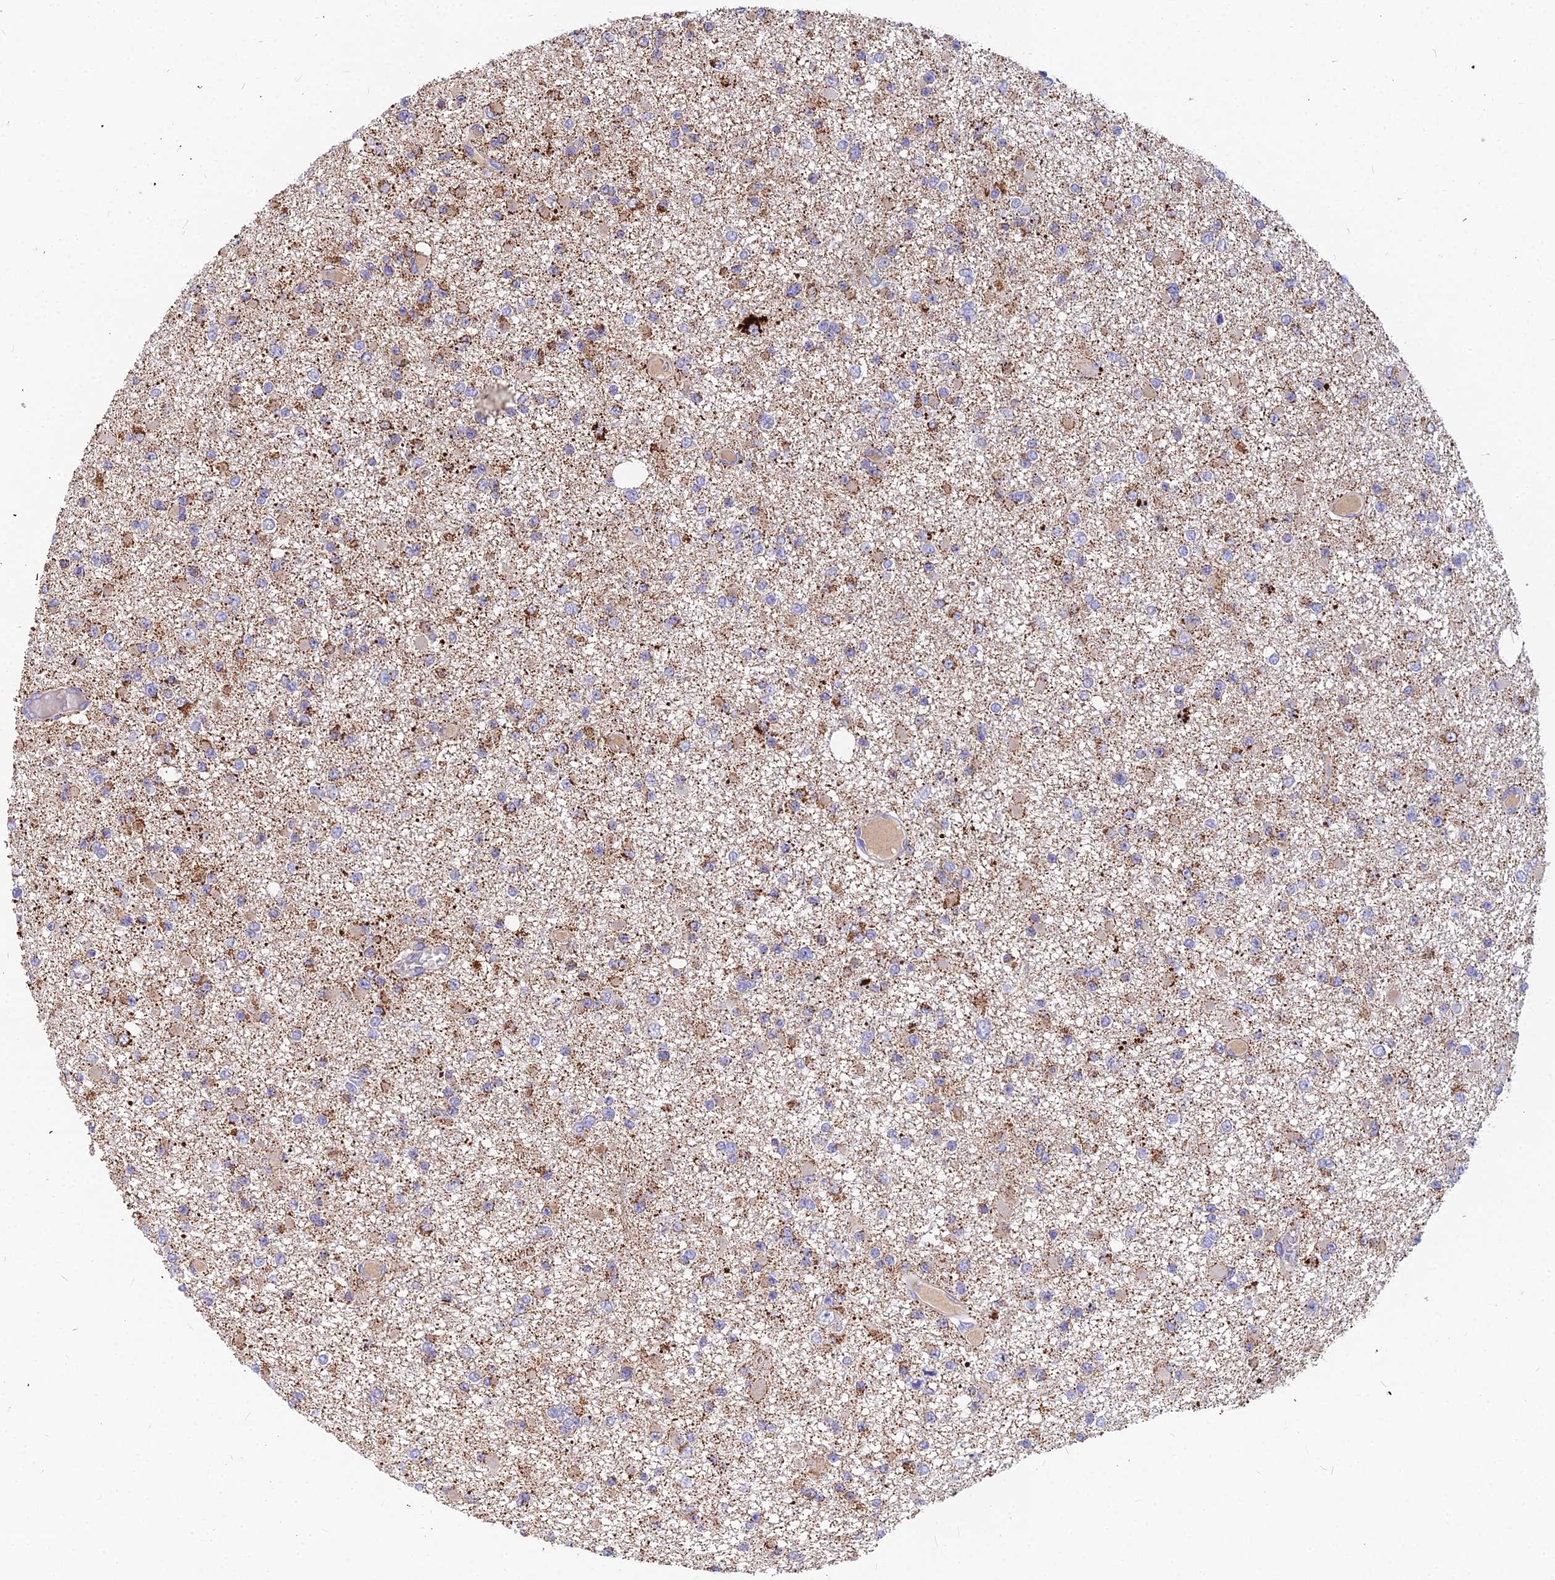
{"staining": {"intensity": "weak", "quantity": "25%-75%", "location": "cytoplasmic/membranous"}, "tissue": "glioma", "cell_type": "Tumor cells", "image_type": "cancer", "snomed": [{"axis": "morphology", "description": "Glioma, malignant, Low grade"}, {"axis": "topography", "description": "Brain"}], "caption": "DAB (3,3'-diaminobenzidine) immunohistochemical staining of glioma exhibits weak cytoplasmic/membranous protein positivity in about 25%-75% of tumor cells.", "gene": "ASPHD1", "patient": {"sex": "female", "age": 22}}